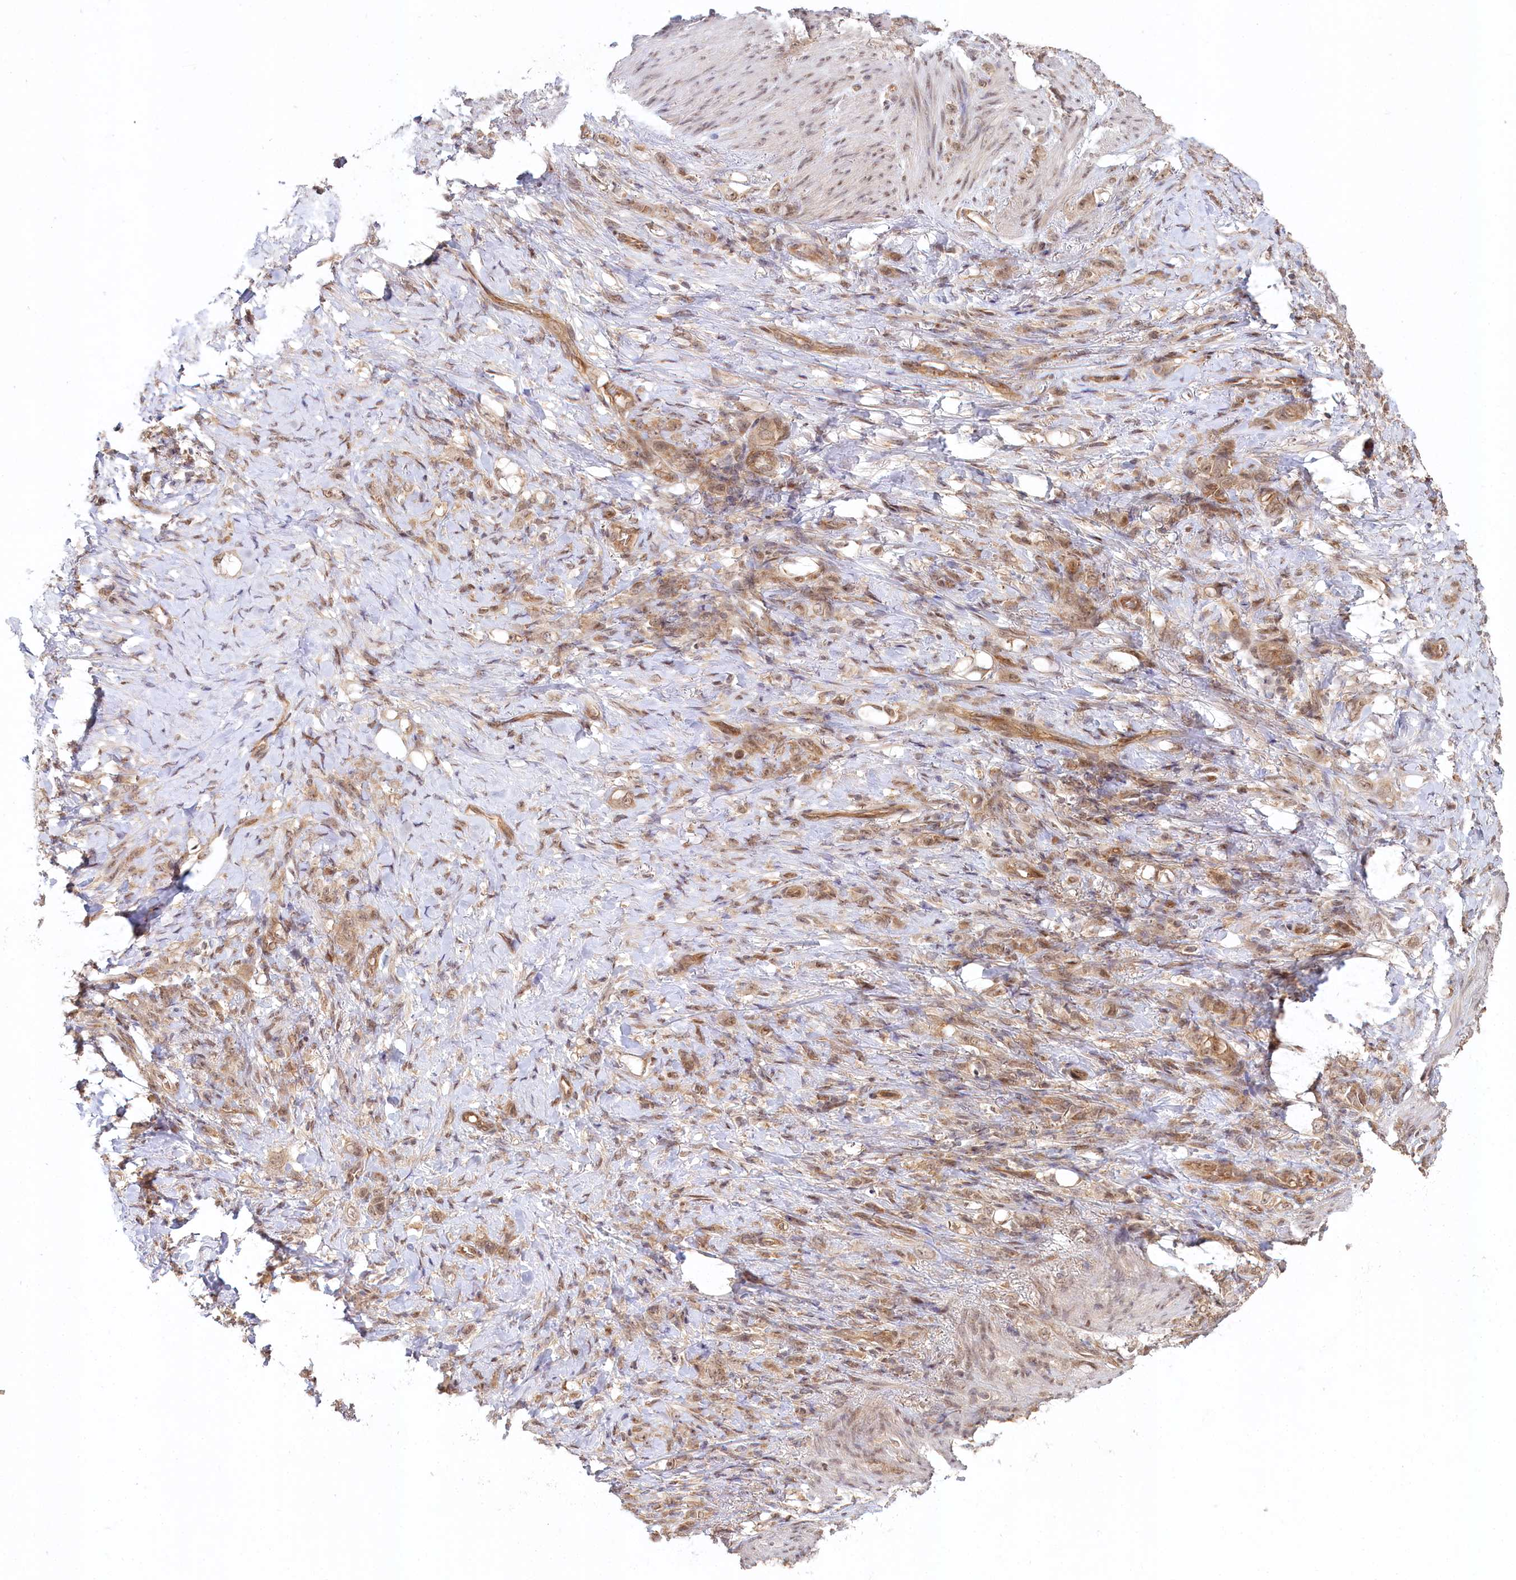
{"staining": {"intensity": "moderate", "quantity": ">75%", "location": "cytoplasmic/membranous,nuclear"}, "tissue": "stomach cancer", "cell_type": "Tumor cells", "image_type": "cancer", "snomed": [{"axis": "morphology", "description": "Adenocarcinoma, NOS"}, {"axis": "topography", "description": "Stomach"}], "caption": "This is an image of immunohistochemistry staining of stomach cancer, which shows moderate positivity in the cytoplasmic/membranous and nuclear of tumor cells.", "gene": "CCDC65", "patient": {"sex": "female", "age": 79}}